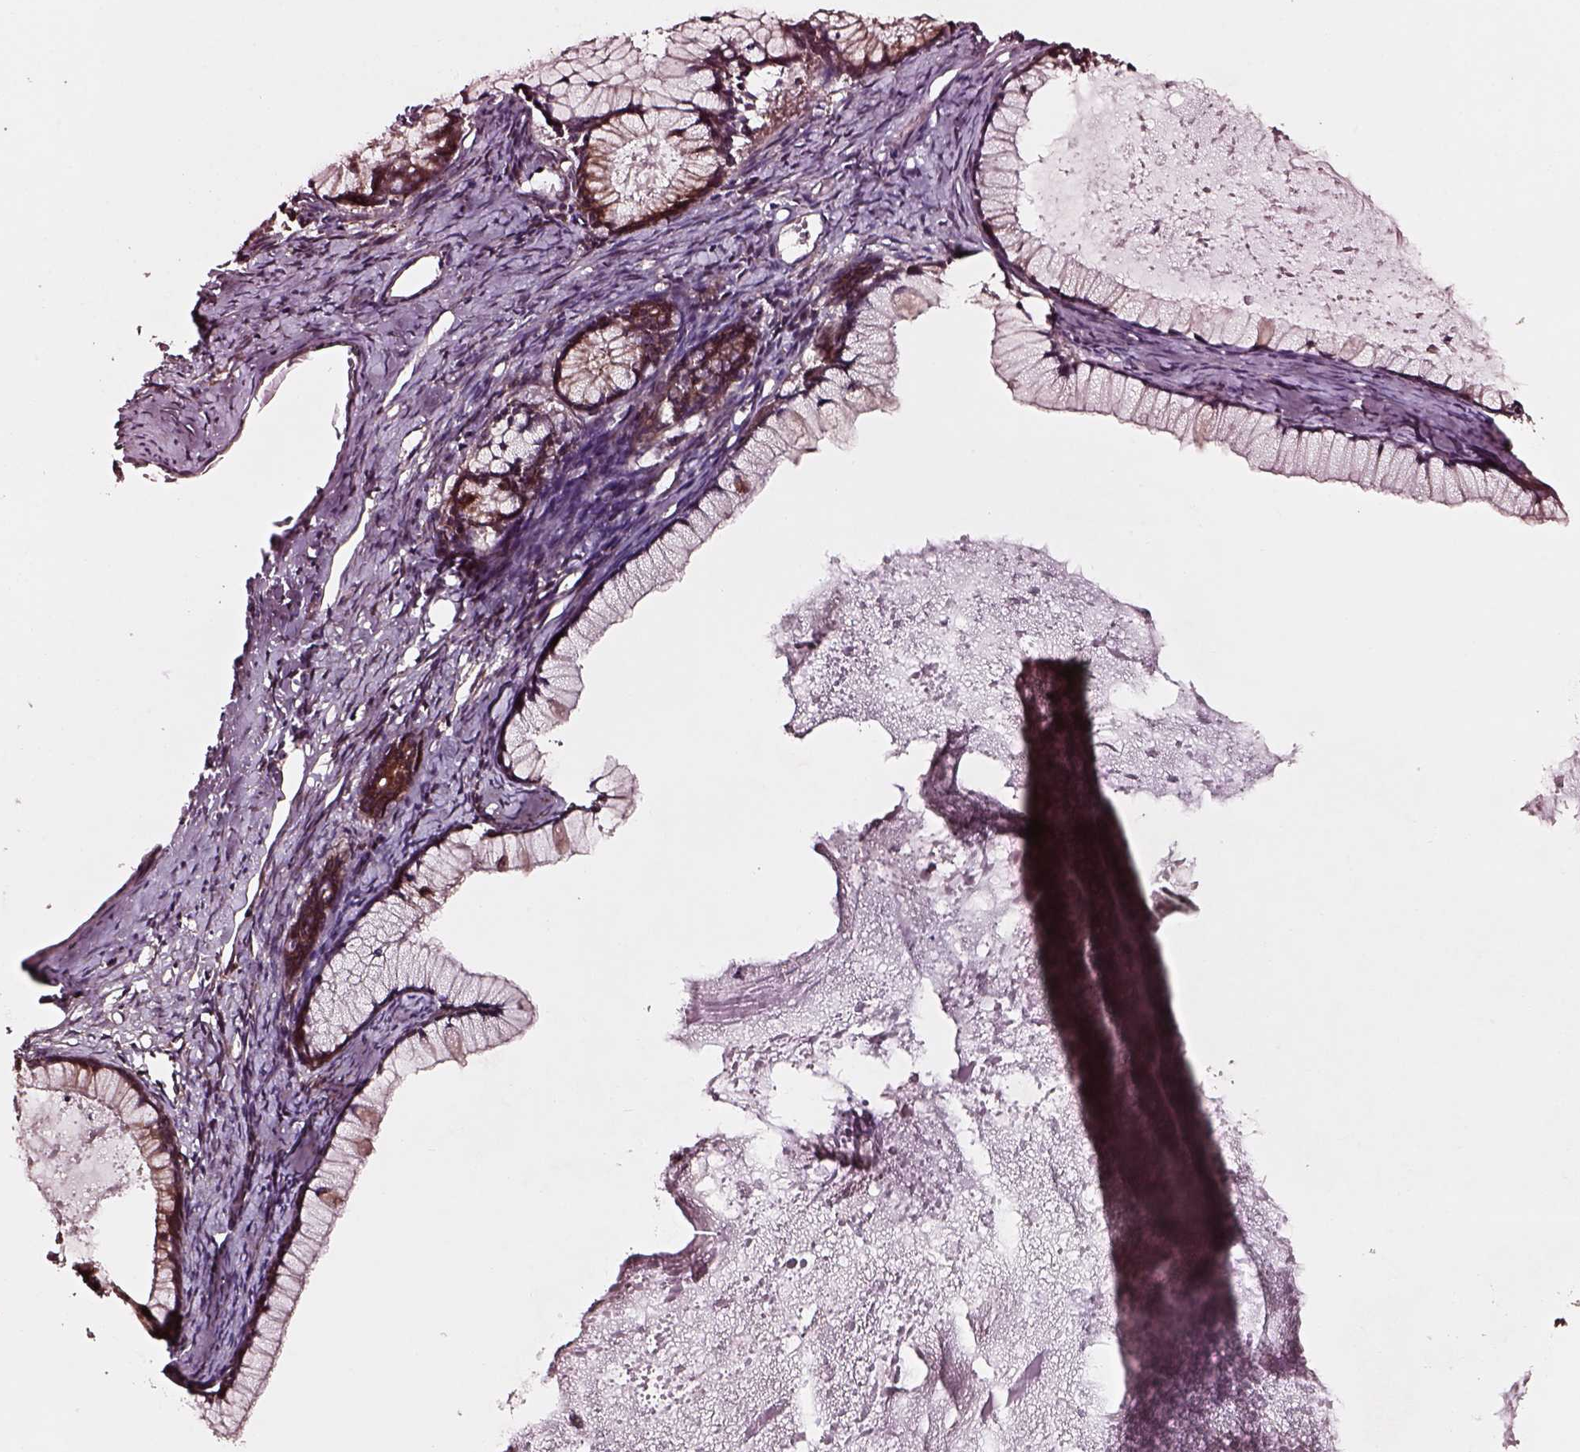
{"staining": {"intensity": "weak", "quantity": "25%-75%", "location": "cytoplasmic/membranous"}, "tissue": "ovarian cancer", "cell_type": "Tumor cells", "image_type": "cancer", "snomed": [{"axis": "morphology", "description": "Cystadenocarcinoma, mucinous, NOS"}, {"axis": "topography", "description": "Ovary"}], "caption": "A brown stain highlights weak cytoplasmic/membranous positivity of a protein in human ovarian mucinous cystadenocarcinoma tumor cells. (DAB (3,3'-diaminobenzidine) IHC, brown staining for protein, blue staining for nuclei).", "gene": "PIK3R2", "patient": {"sex": "female", "age": 41}}